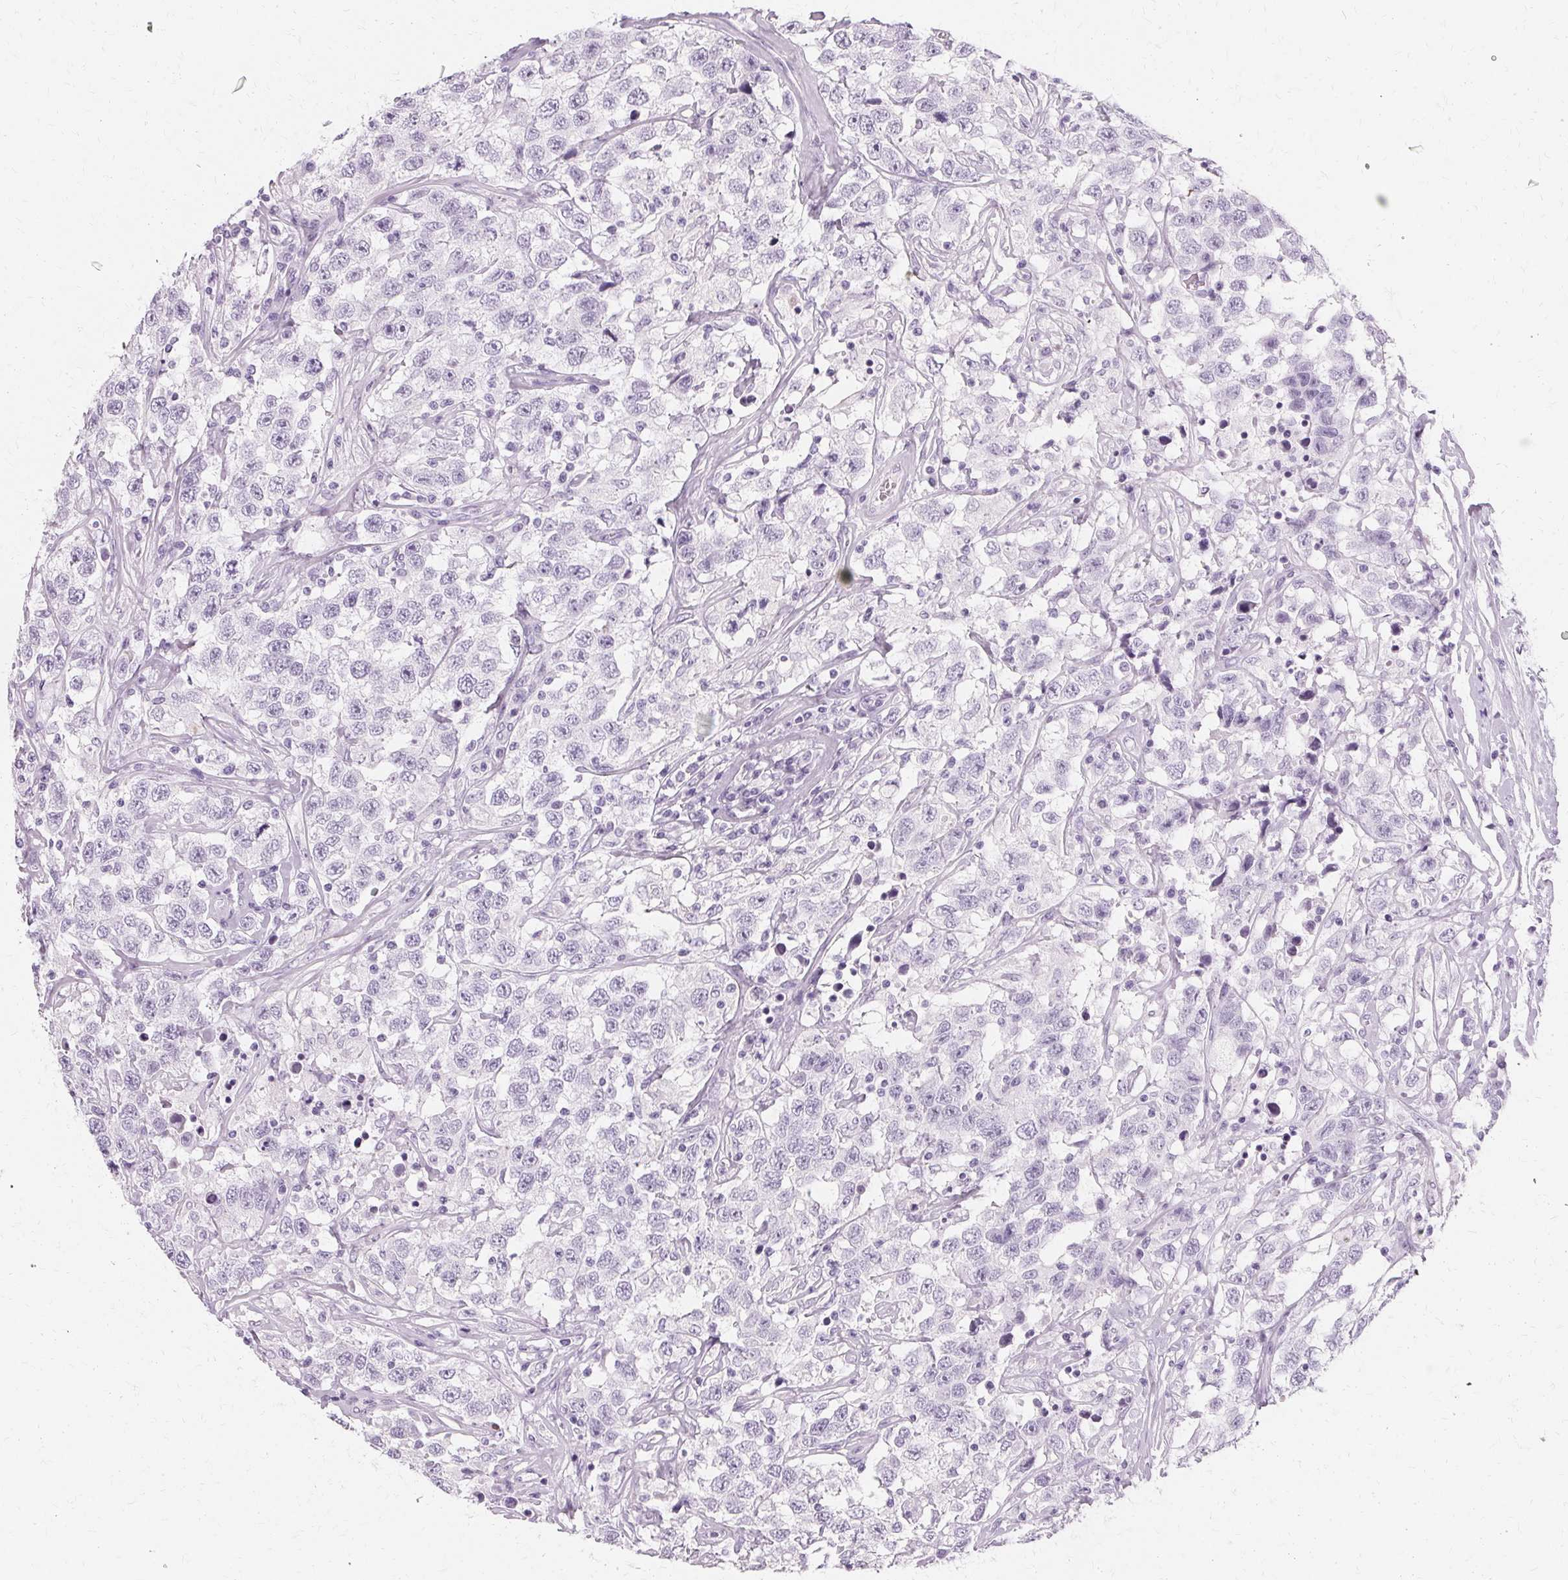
{"staining": {"intensity": "negative", "quantity": "none", "location": "none"}, "tissue": "testis cancer", "cell_type": "Tumor cells", "image_type": "cancer", "snomed": [{"axis": "morphology", "description": "Seminoma, NOS"}, {"axis": "topography", "description": "Testis"}], "caption": "Protein analysis of seminoma (testis) reveals no significant positivity in tumor cells.", "gene": "KRT6C", "patient": {"sex": "male", "age": 41}}